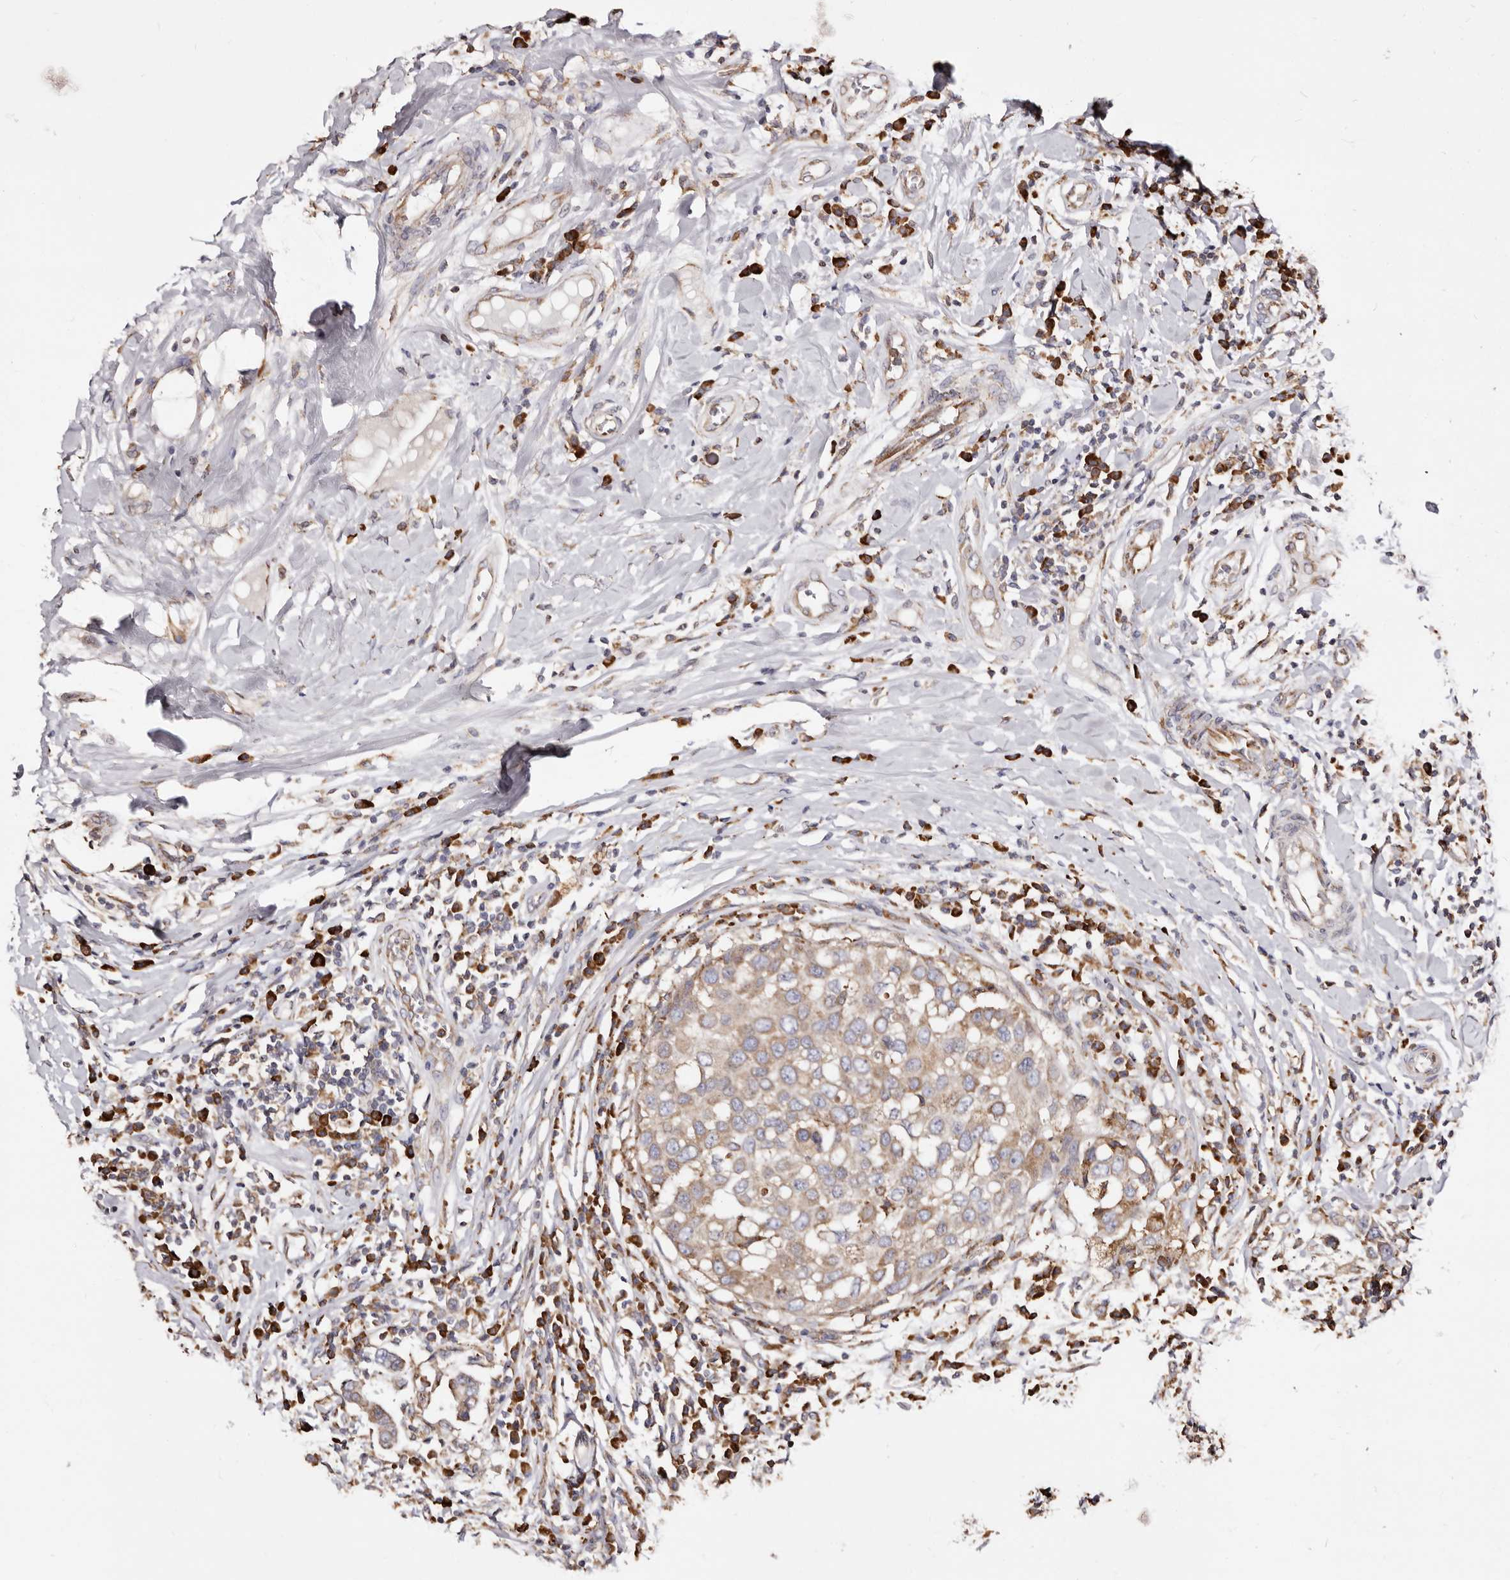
{"staining": {"intensity": "moderate", "quantity": "25%-75%", "location": "cytoplasmic/membranous"}, "tissue": "breast cancer", "cell_type": "Tumor cells", "image_type": "cancer", "snomed": [{"axis": "morphology", "description": "Duct carcinoma"}, {"axis": "topography", "description": "Breast"}], "caption": "This image demonstrates IHC staining of infiltrating ductal carcinoma (breast), with medium moderate cytoplasmic/membranous positivity in about 25%-75% of tumor cells.", "gene": "ACBD6", "patient": {"sex": "female", "age": 27}}